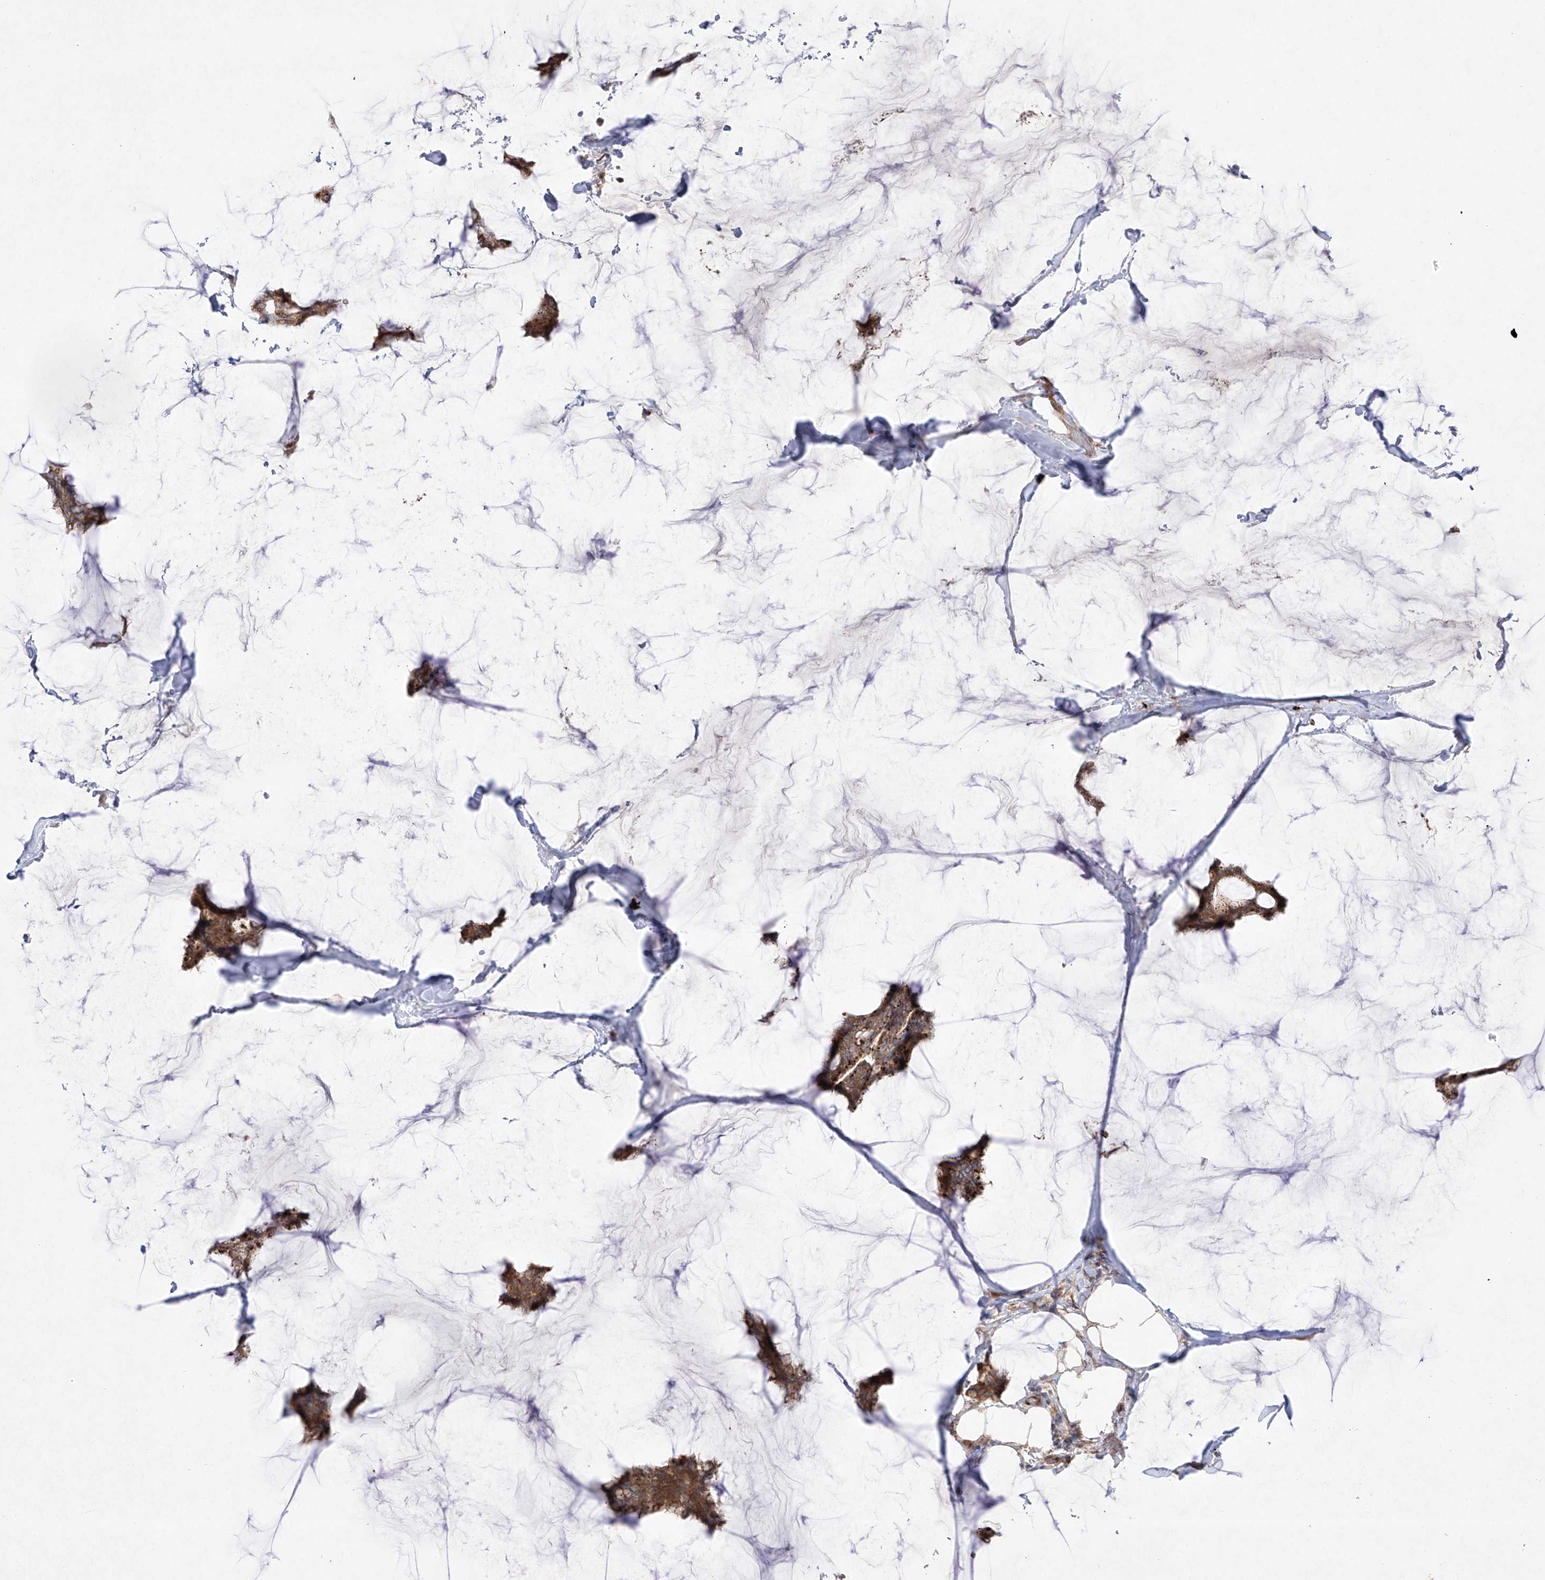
{"staining": {"intensity": "moderate", "quantity": ">75%", "location": "cytoplasmic/membranous"}, "tissue": "breast cancer", "cell_type": "Tumor cells", "image_type": "cancer", "snomed": [{"axis": "morphology", "description": "Duct carcinoma"}, {"axis": "topography", "description": "Breast"}], "caption": "Human breast cancer stained with a brown dye exhibits moderate cytoplasmic/membranous positive staining in about >75% of tumor cells.", "gene": "YKT6", "patient": {"sex": "female", "age": 93}}